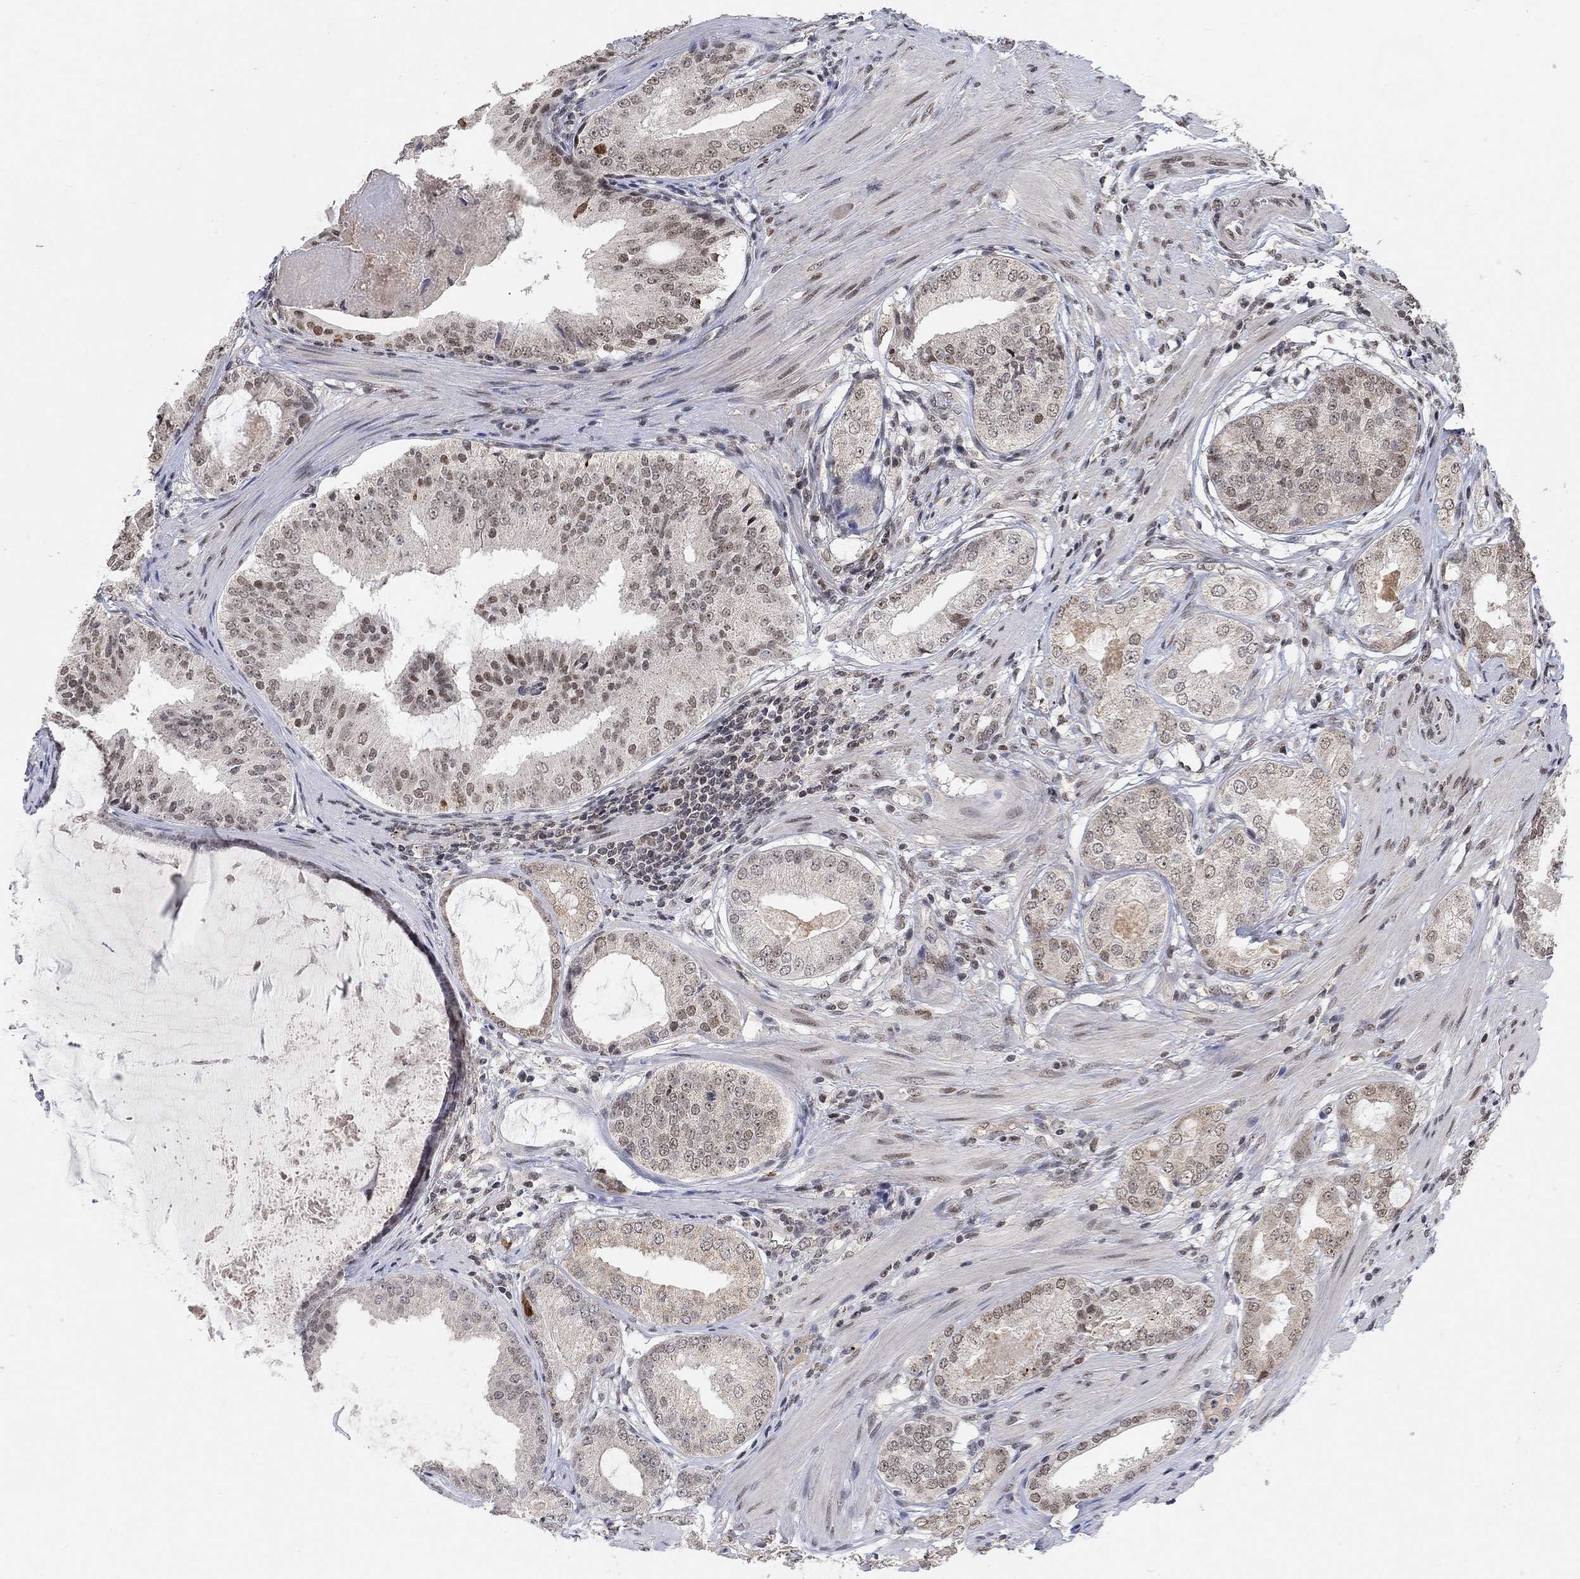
{"staining": {"intensity": "strong", "quantity": "25%-75%", "location": "nuclear"}, "tissue": "prostate cancer", "cell_type": "Tumor cells", "image_type": "cancer", "snomed": [{"axis": "morphology", "description": "Adenocarcinoma, High grade"}, {"axis": "topography", "description": "Prostate and seminal vesicle, NOS"}], "caption": "Immunohistochemistry (DAB (3,3'-diaminobenzidine)) staining of human adenocarcinoma (high-grade) (prostate) demonstrates strong nuclear protein positivity in approximately 25%-75% of tumor cells.", "gene": "THAP8", "patient": {"sex": "male", "age": 62}}